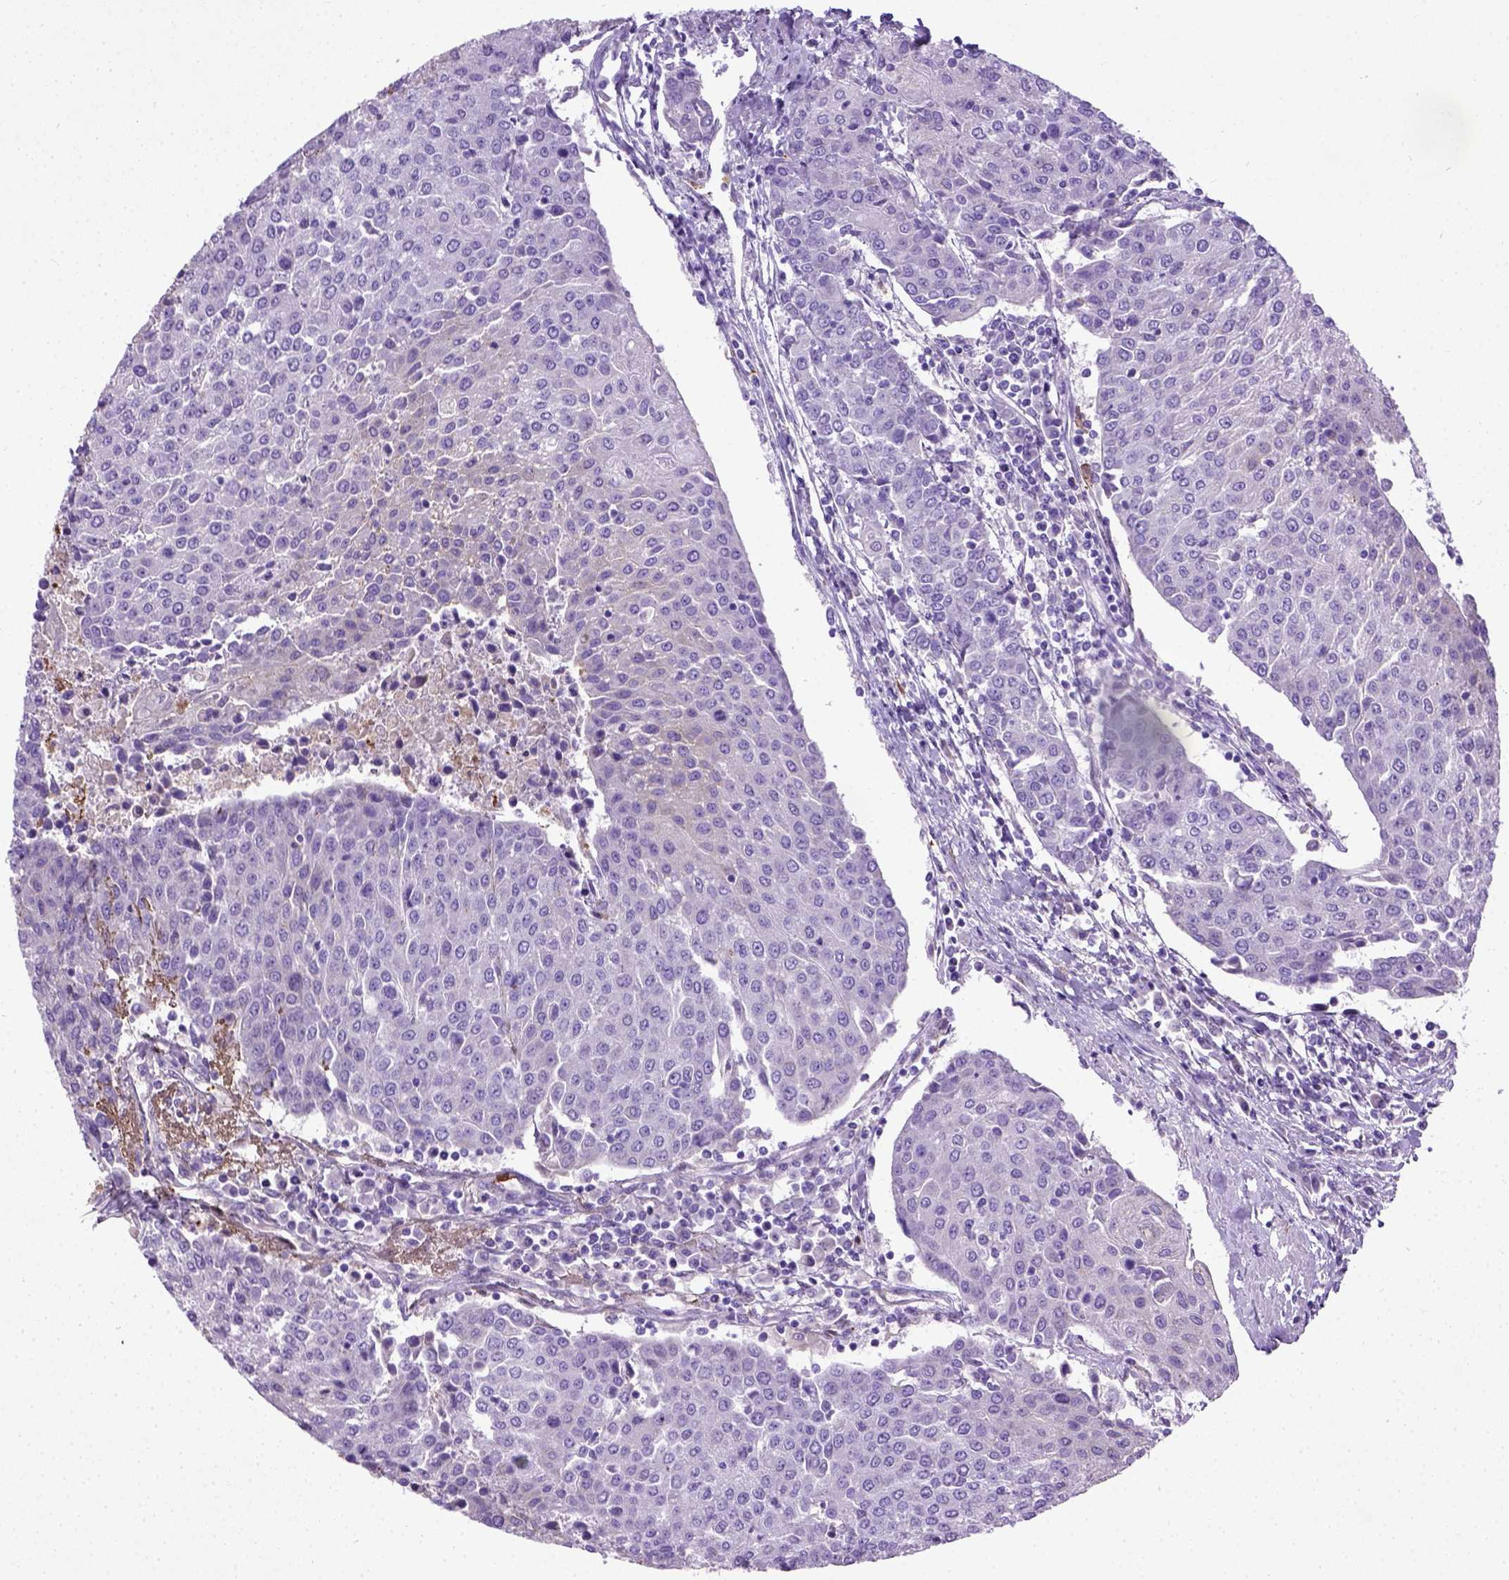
{"staining": {"intensity": "negative", "quantity": "none", "location": "none"}, "tissue": "urothelial cancer", "cell_type": "Tumor cells", "image_type": "cancer", "snomed": [{"axis": "morphology", "description": "Urothelial carcinoma, High grade"}, {"axis": "topography", "description": "Urinary bladder"}], "caption": "An immunohistochemistry (IHC) image of urothelial cancer is shown. There is no staining in tumor cells of urothelial cancer. (Immunohistochemistry (ihc), brightfield microscopy, high magnification).", "gene": "ADAMTS8", "patient": {"sex": "female", "age": 85}}